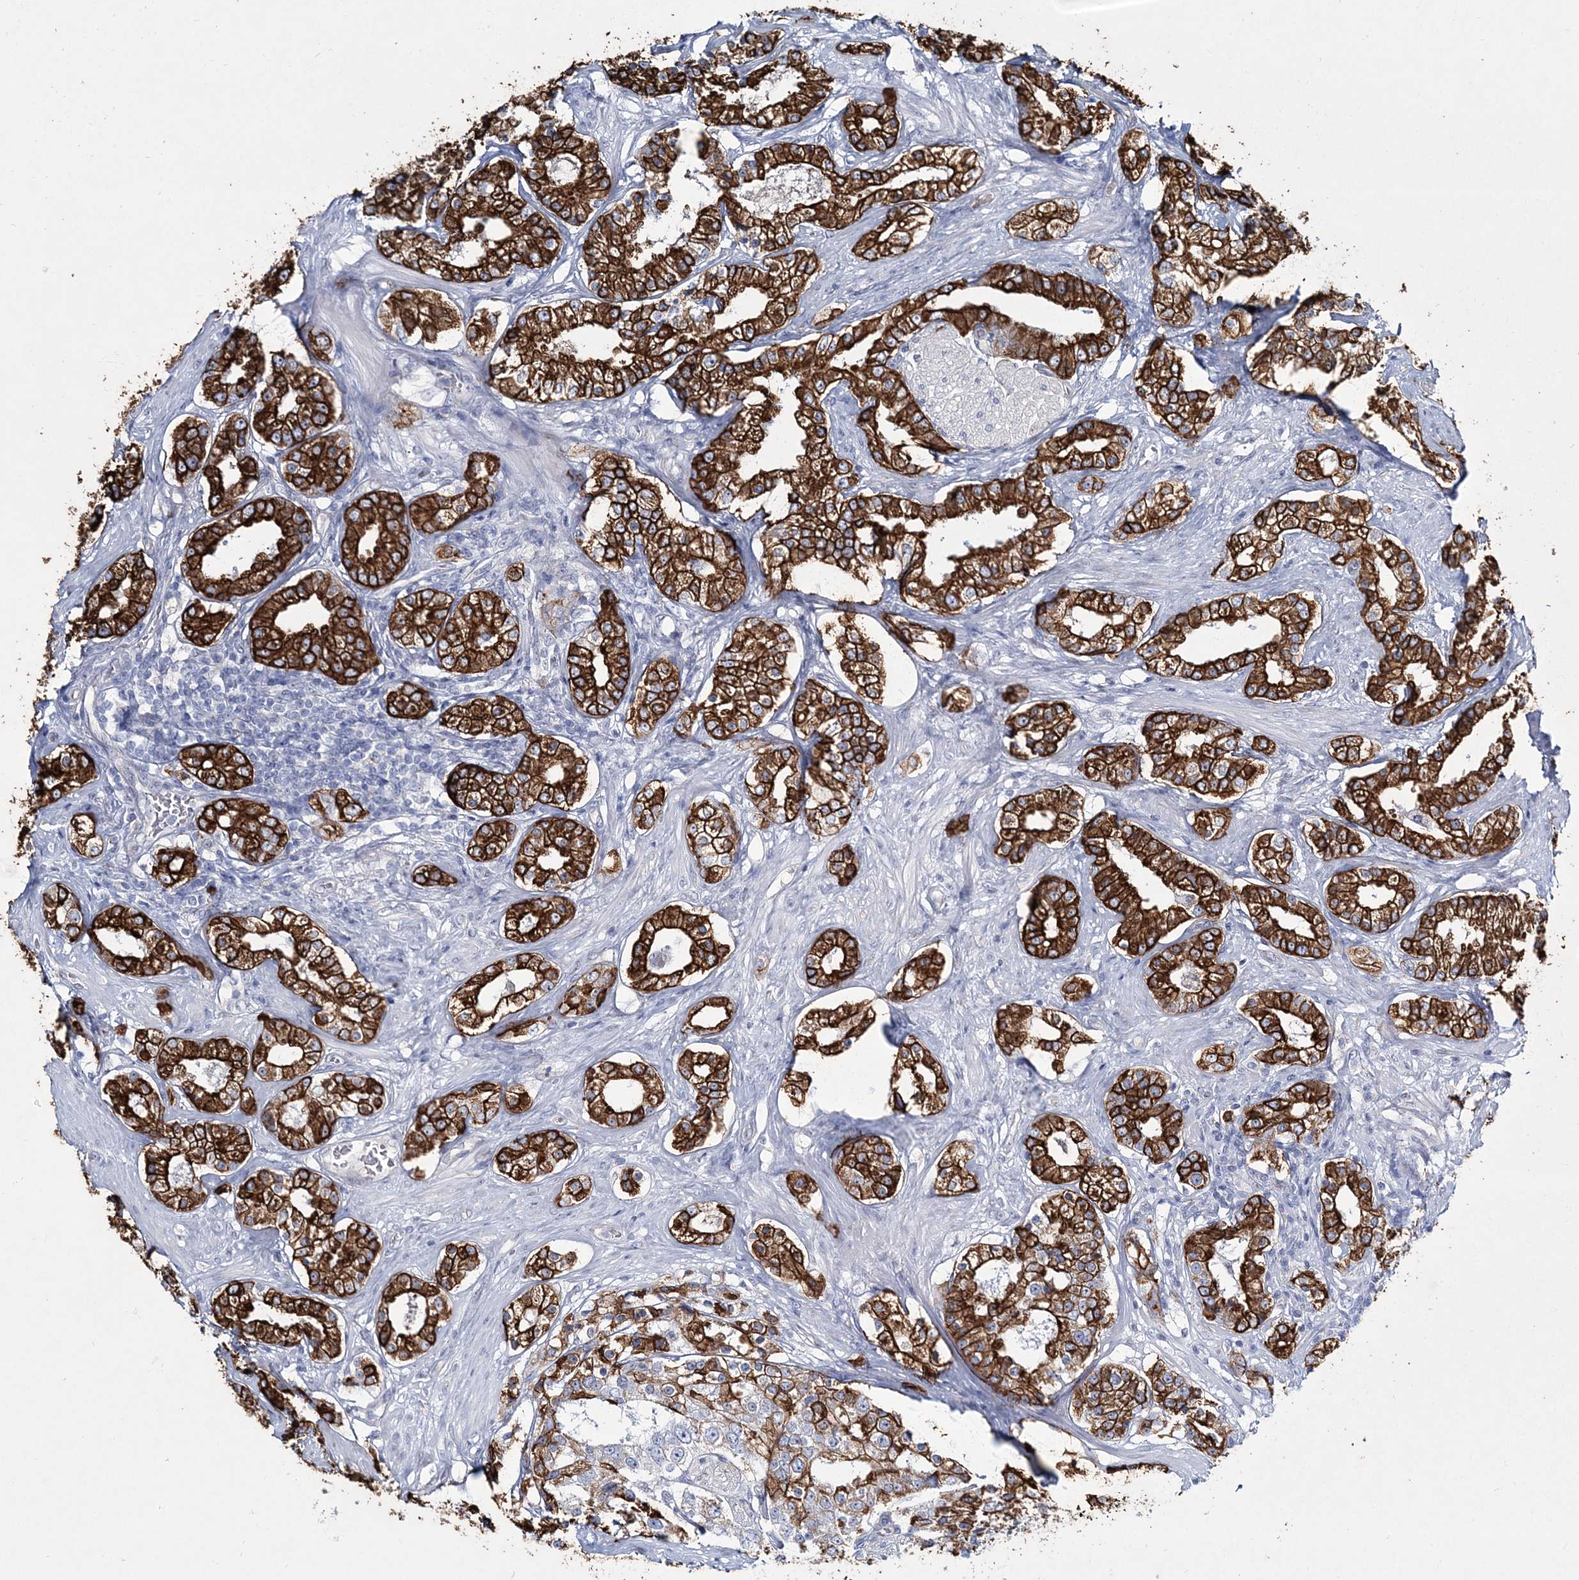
{"staining": {"intensity": "strong", "quantity": ">75%", "location": "cytoplasmic/membranous"}, "tissue": "prostate cancer", "cell_type": "Tumor cells", "image_type": "cancer", "snomed": [{"axis": "morphology", "description": "Normal tissue, NOS"}, {"axis": "morphology", "description": "Adenocarcinoma, High grade"}, {"axis": "topography", "description": "Prostate"}], "caption": "Immunohistochemical staining of prostate cancer (adenocarcinoma (high-grade)) exhibits high levels of strong cytoplasmic/membranous protein staining in about >75% of tumor cells. (DAB IHC with brightfield microscopy, high magnification).", "gene": "ADGRL1", "patient": {"sex": "male", "age": 83}}